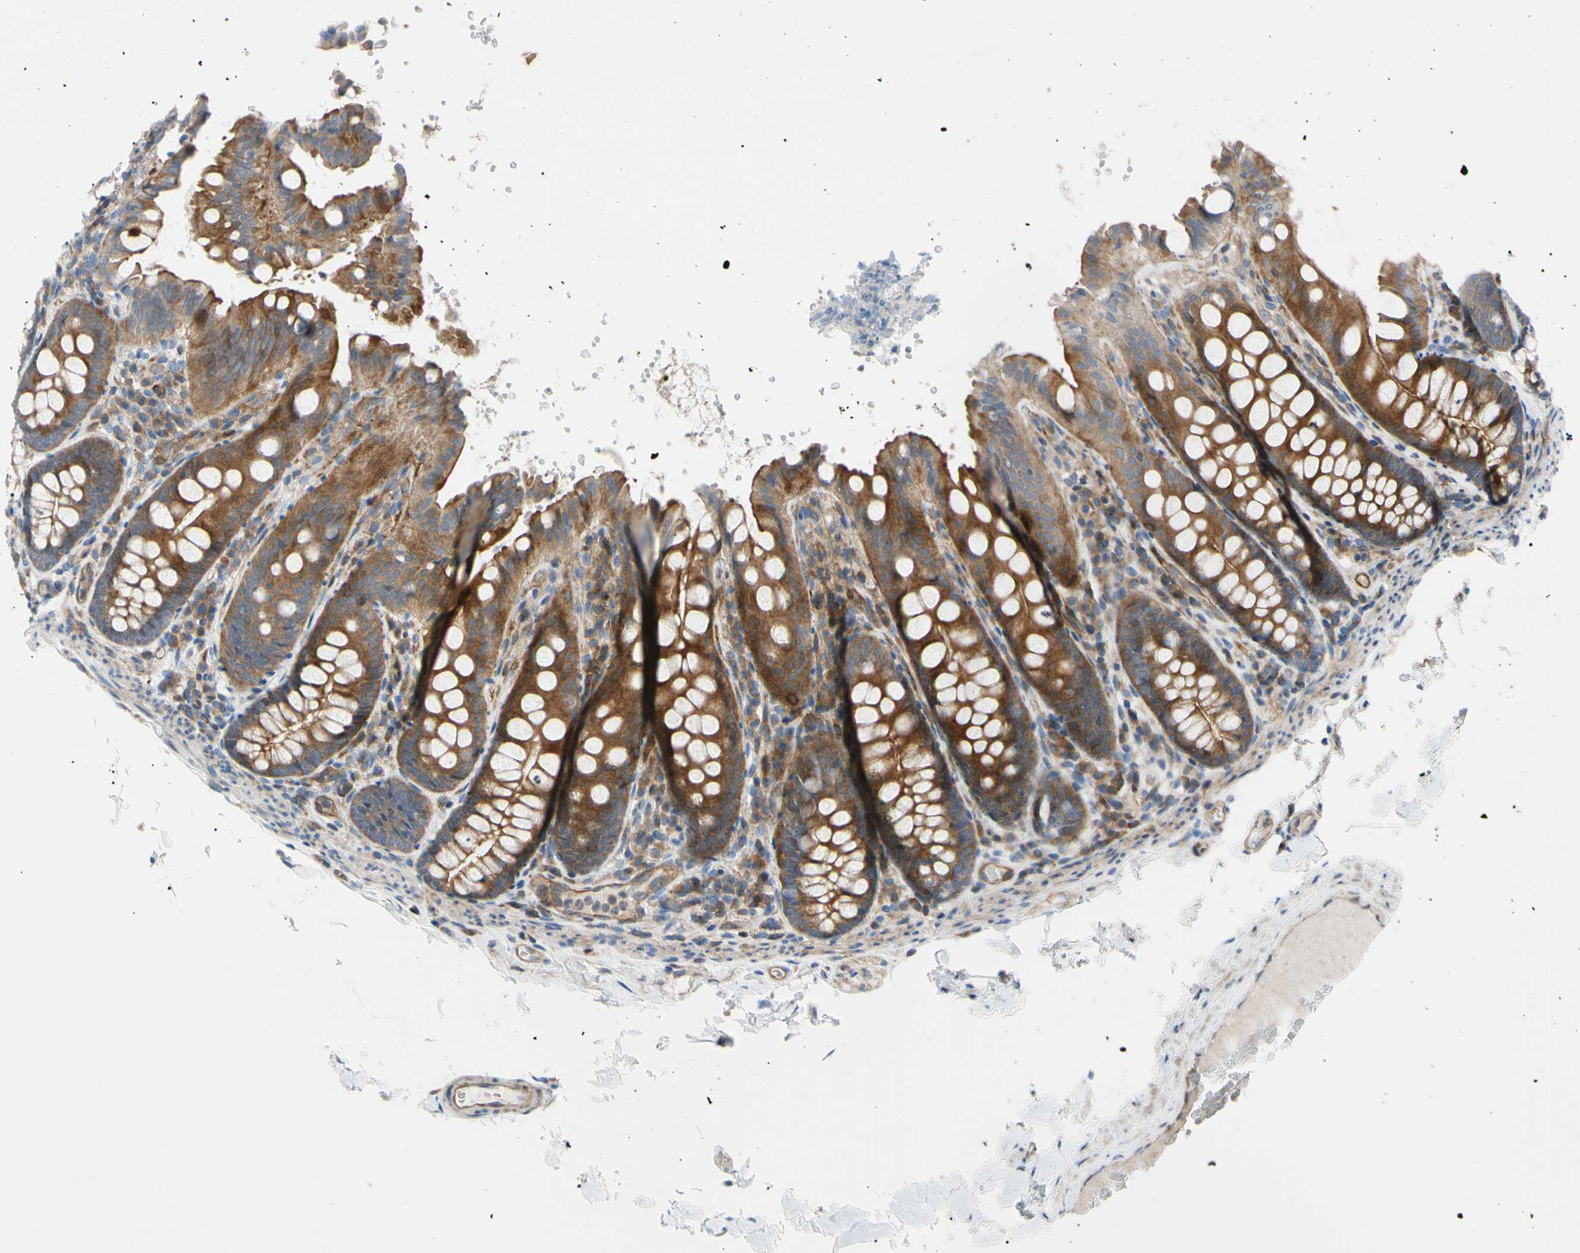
{"staining": {"intensity": "weak", "quantity": "25%-75%", "location": "cytoplasmic/membranous"}, "tissue": "colon", "cell_type": "Endothelial cells", "image_type": "normal", "snomed": [{"axis": "morphology", "description": "Normal tissue, NOS"}, {"axis": "topography", "description": "Colon"}], "caption": "This is an image of IHC staining of normal colon, which shows weak positivity in the cytoplasmic/membranous of endothelial cells.", "gene": "PAK2", "patient": {"sex": "female", "age": 61}}